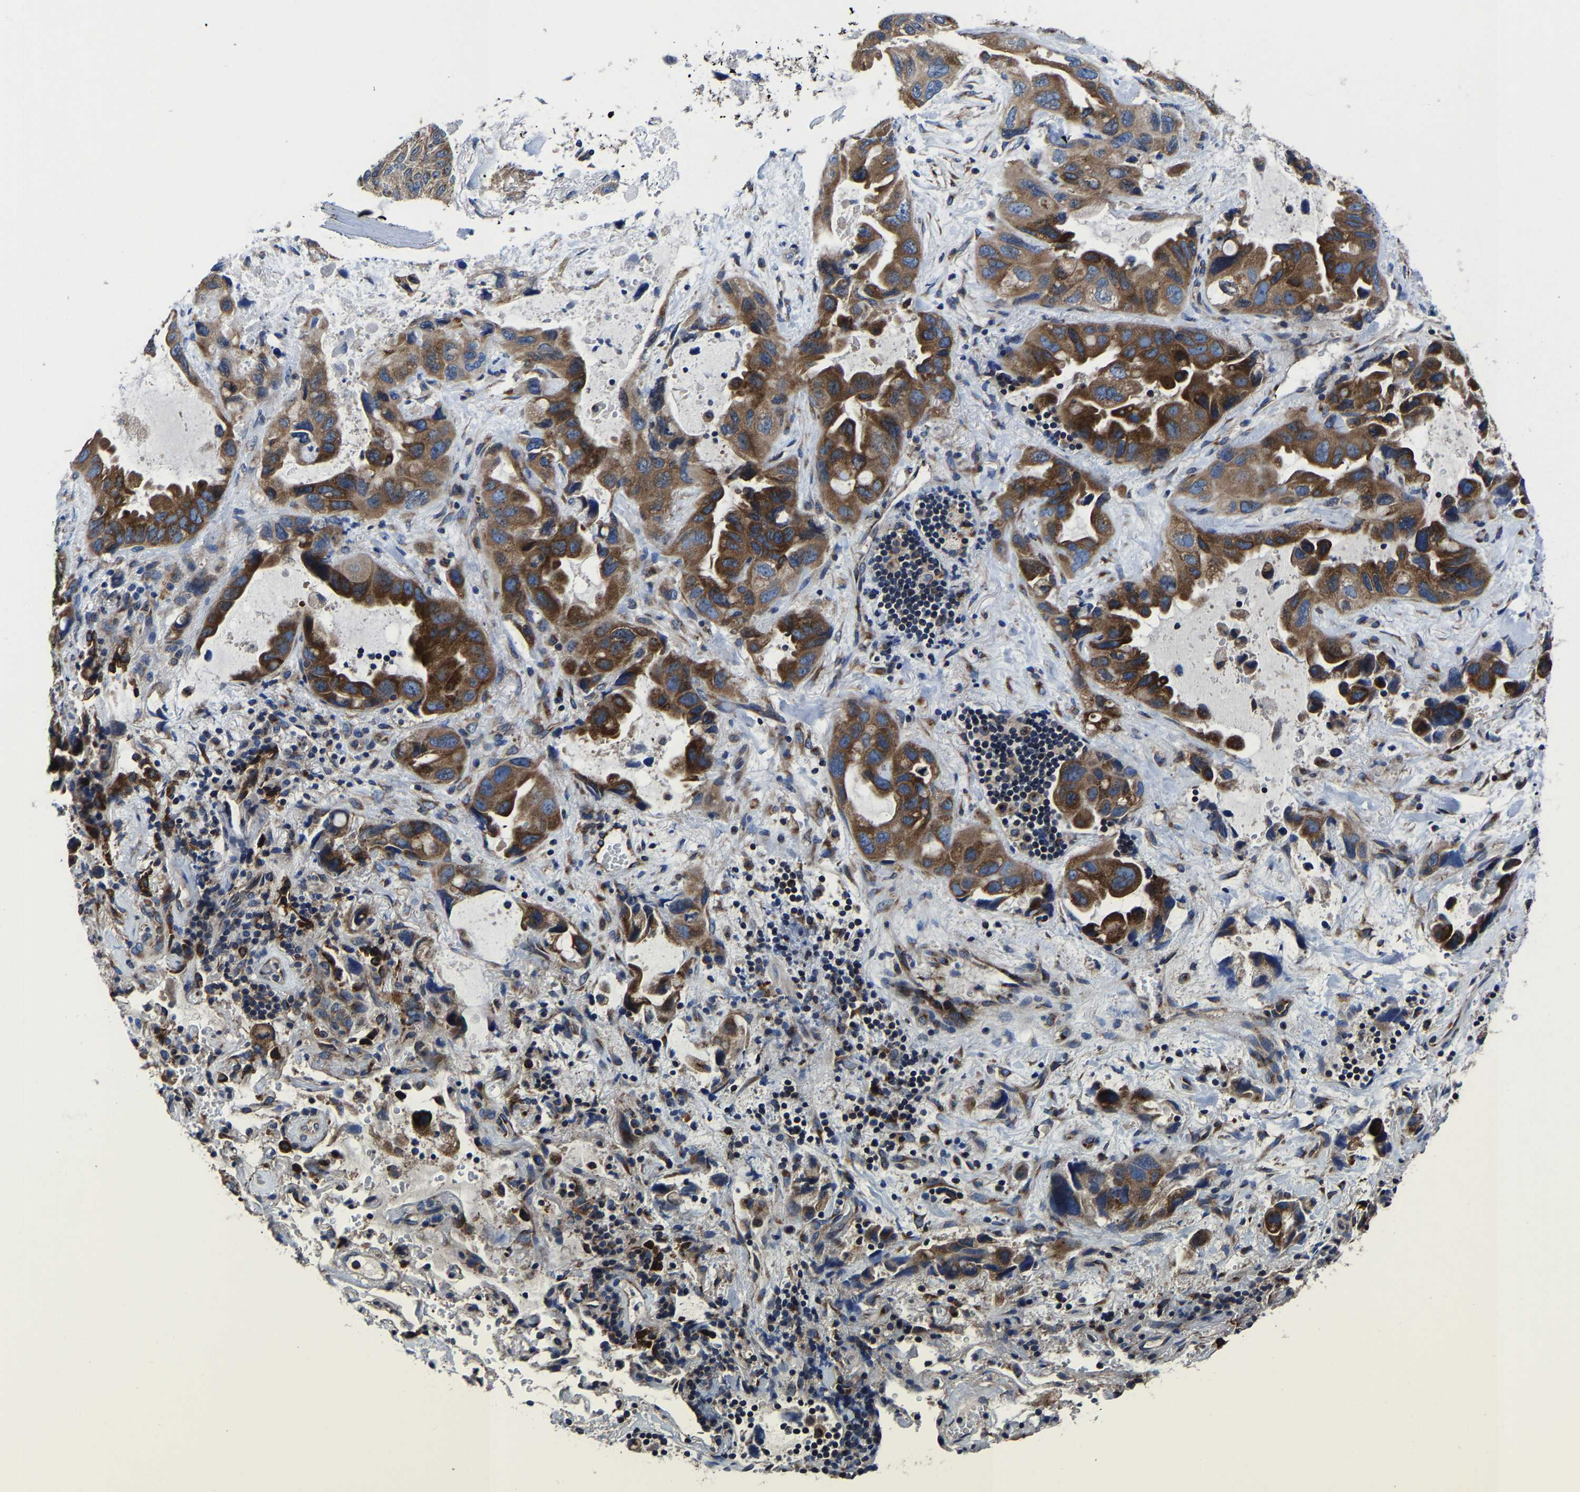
{"staining": {"intensity": "strong", "quantity": ">75%", "location": "cytoplasmic/membranous"}, "tissue": "lung cancer", "cell_type": "Tumor cells", "image_type": "cancer", "snomed": [{"axis": "morphology", "description": "Squamous cell carcinoma, NOS"}, {"axis": "topography", "description": "Lung"}], "caption": "IHC histopathology image of squamous cell carcinoma (lung) stained for a protein (brown), which exhibits high levels of strong cytoplasmic/membranous expression in about >75% of tumor cells.", "gene": "EBAG9", "patient": {"sex": "female", "age": 73}}